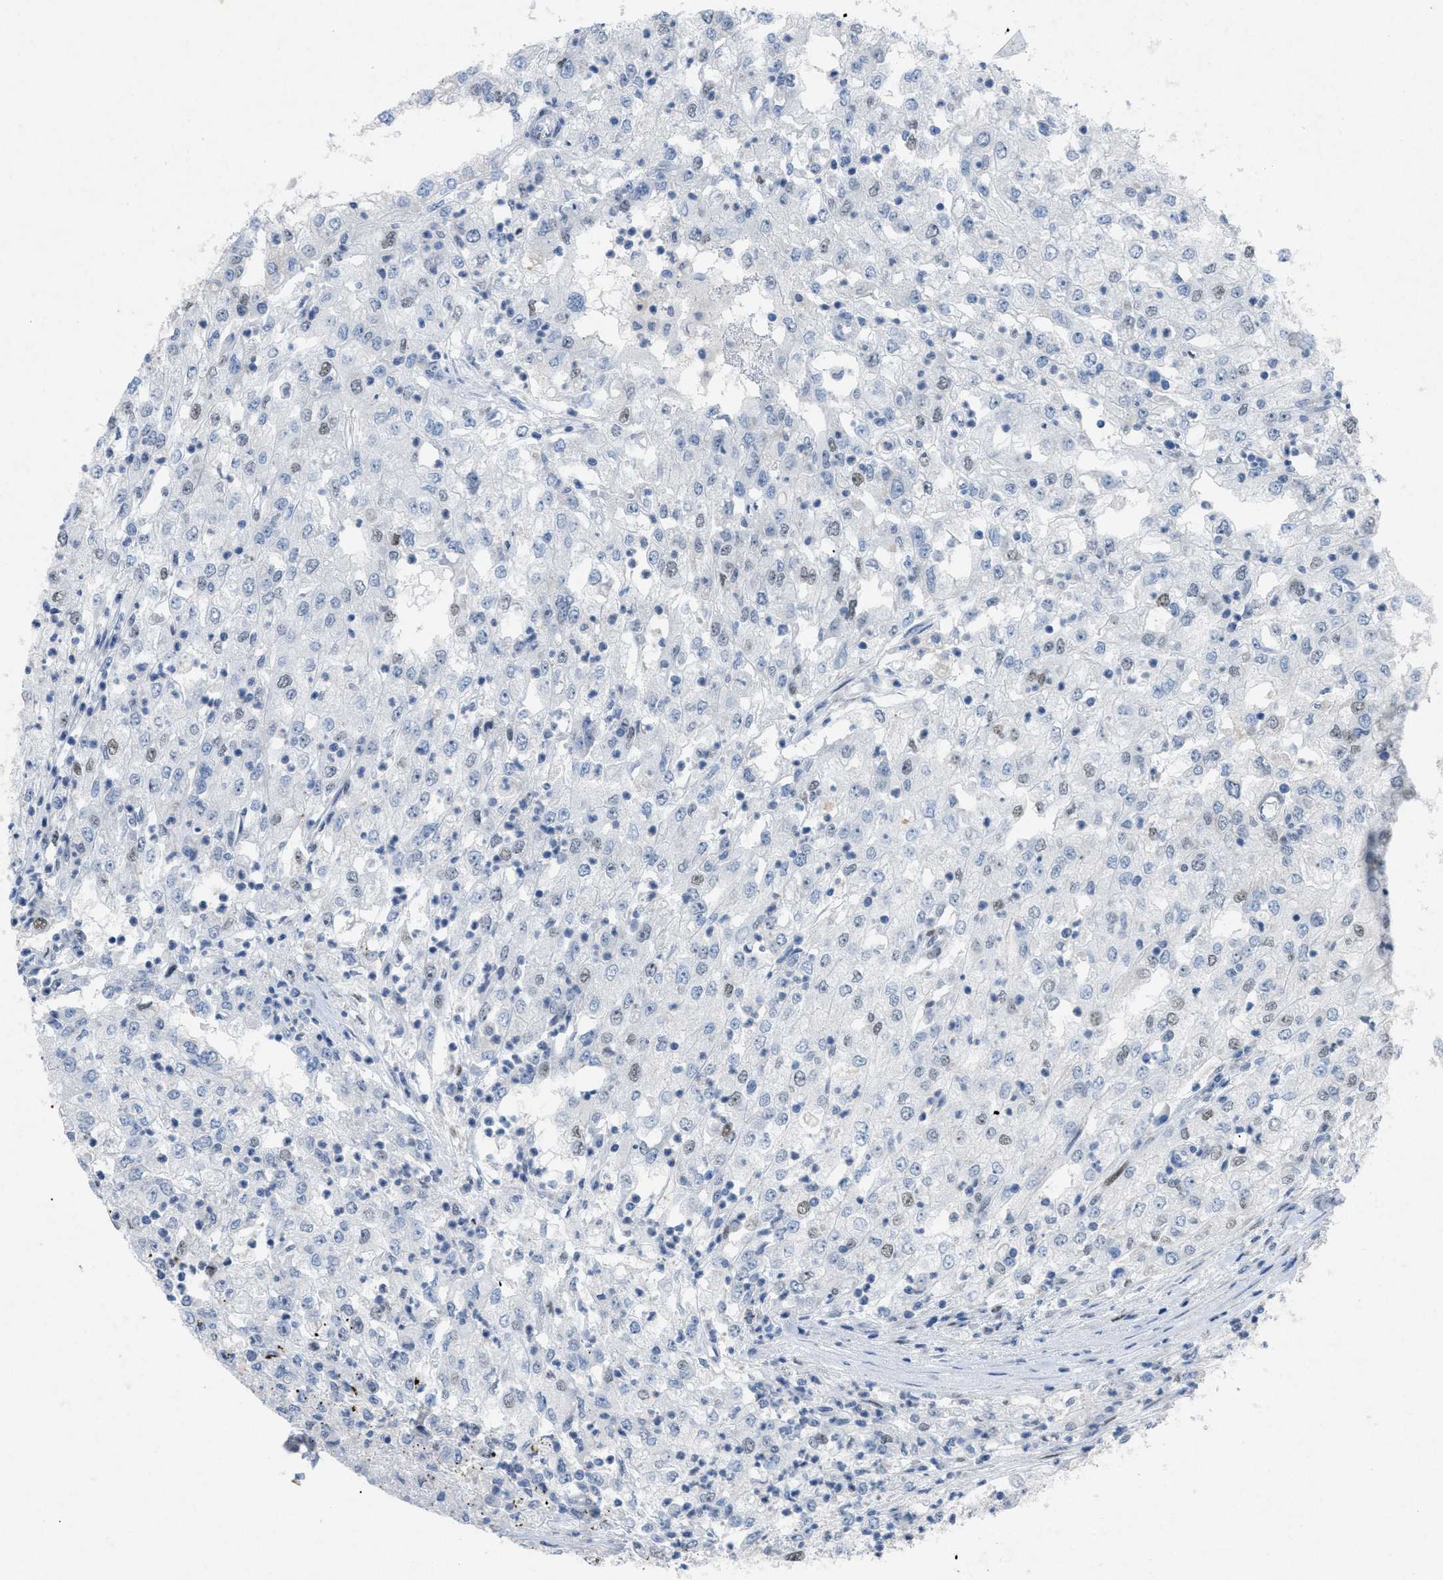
{"staining": {"intensity": "negative", "quantity": "none", "location": "none"}, "tissue": "renal cancer", "cell_type": "Tumor cells", "image_type": "cancer", "snomed": [{"axis": "morphology", "description": "Adenocarcinoma, NOS"}, {"axis": "topography", "description": "Kidney"}], "caption": "Image shows no protein staining in tumor cells of renal cancer tissue.", "gene": "TASOR", "patient": {"sex": "female", "age": 54}}